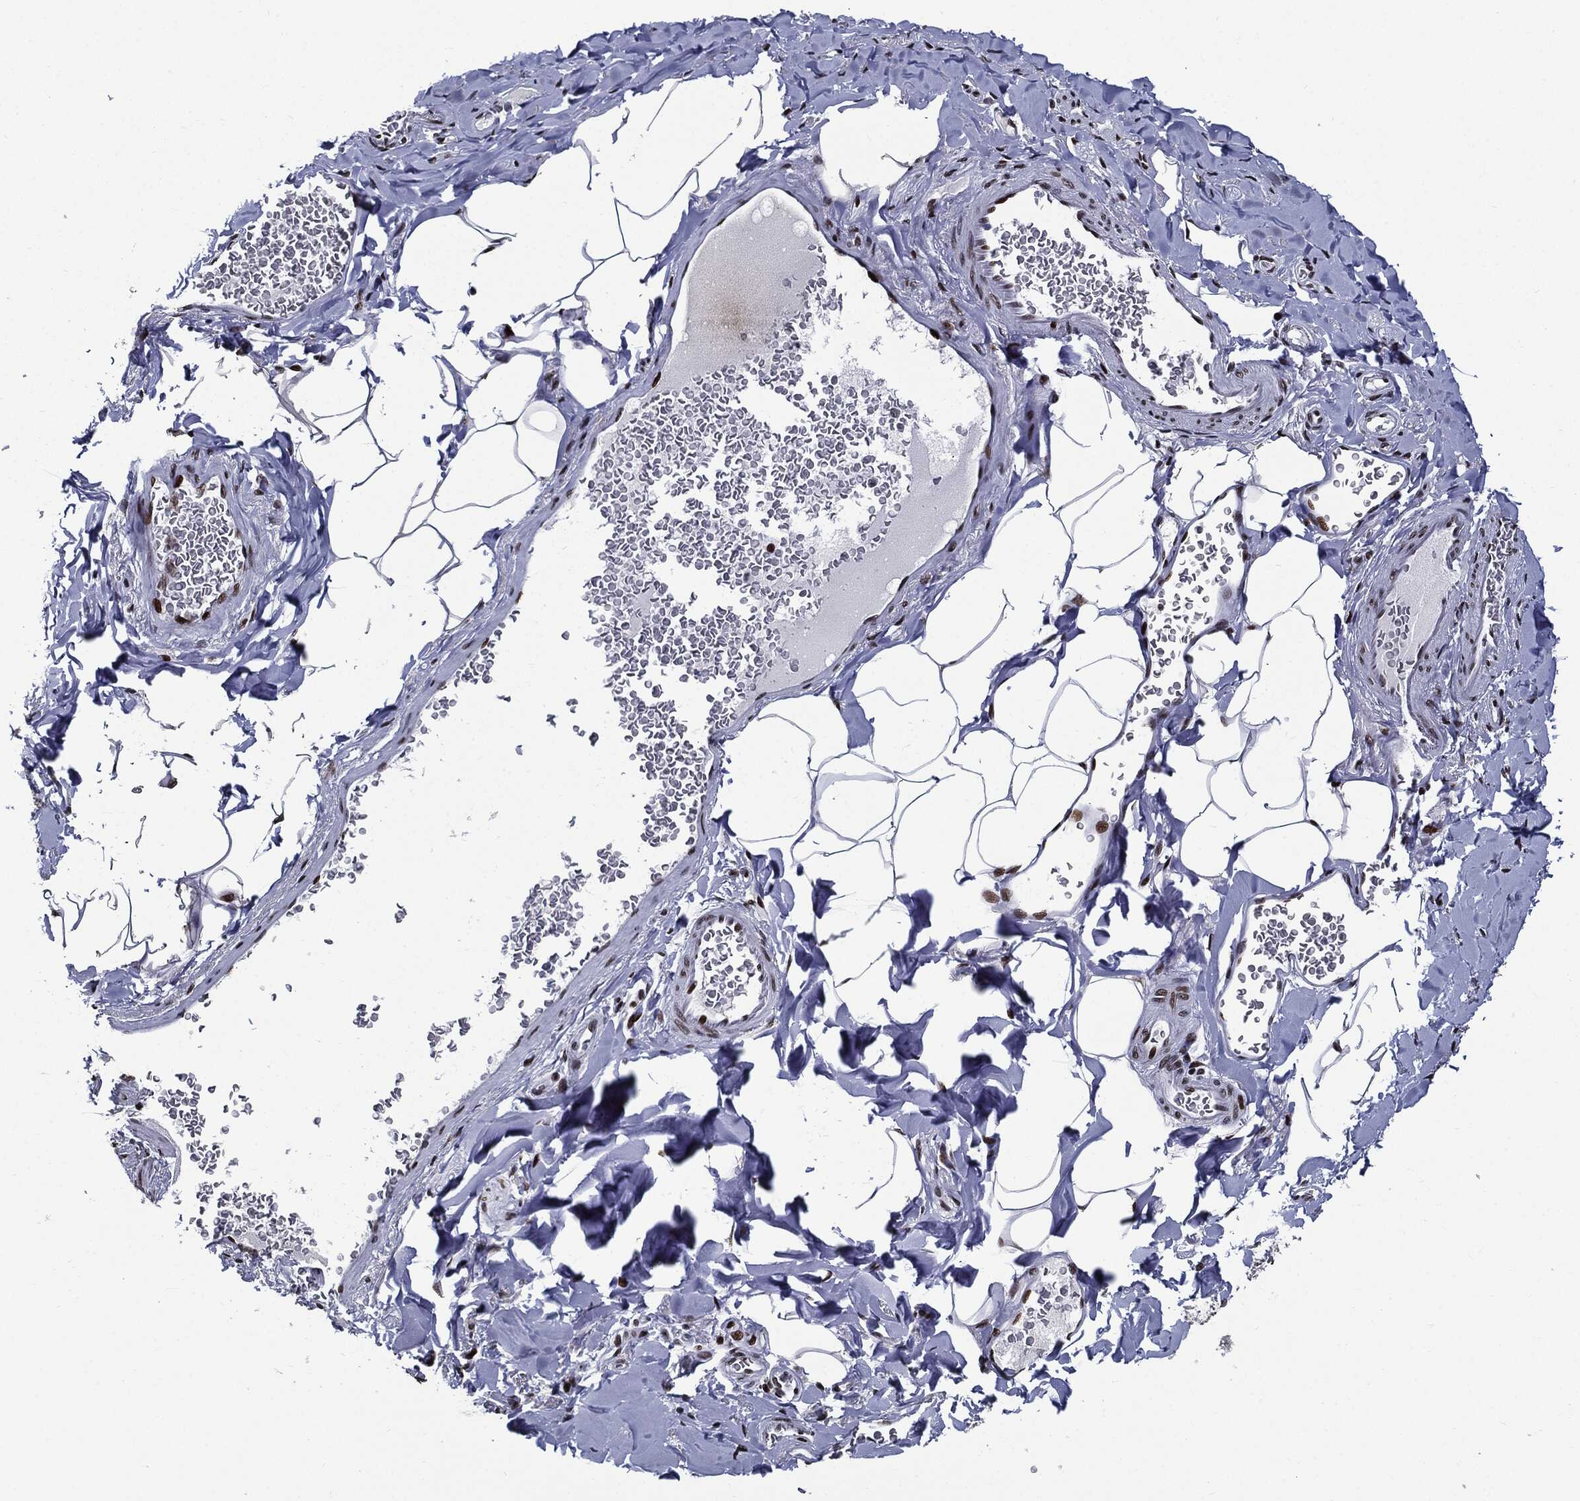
{"staining": {"intensity": "negative", "quantity": "none", "location": "none"}, "tissue": "adipose tissue", "cell_type": "Adipocytes", "image_type": "normal", "snomed": [{"axis": "morphology", "description": "Normal tissue, NOS"}, {"axis": "topography", "description": "Smooth muscle"}, {"axis": "topography", "description": "Duodenum"}, {"axis": "topography", "description": "Peripheral nerve tissue"}], "caption": "Adipocytes are negative for brown protein staining in normal adipose tissue. The staining was performed using DAB (3,3'-diaminobenzidine) to visualize the protein expression in brown, while the nuclei were stained in blue with hematoxylin (Magnification: 20x).", "gene": "ZFP91", "patient": {"sex": "female", "age": 61}}